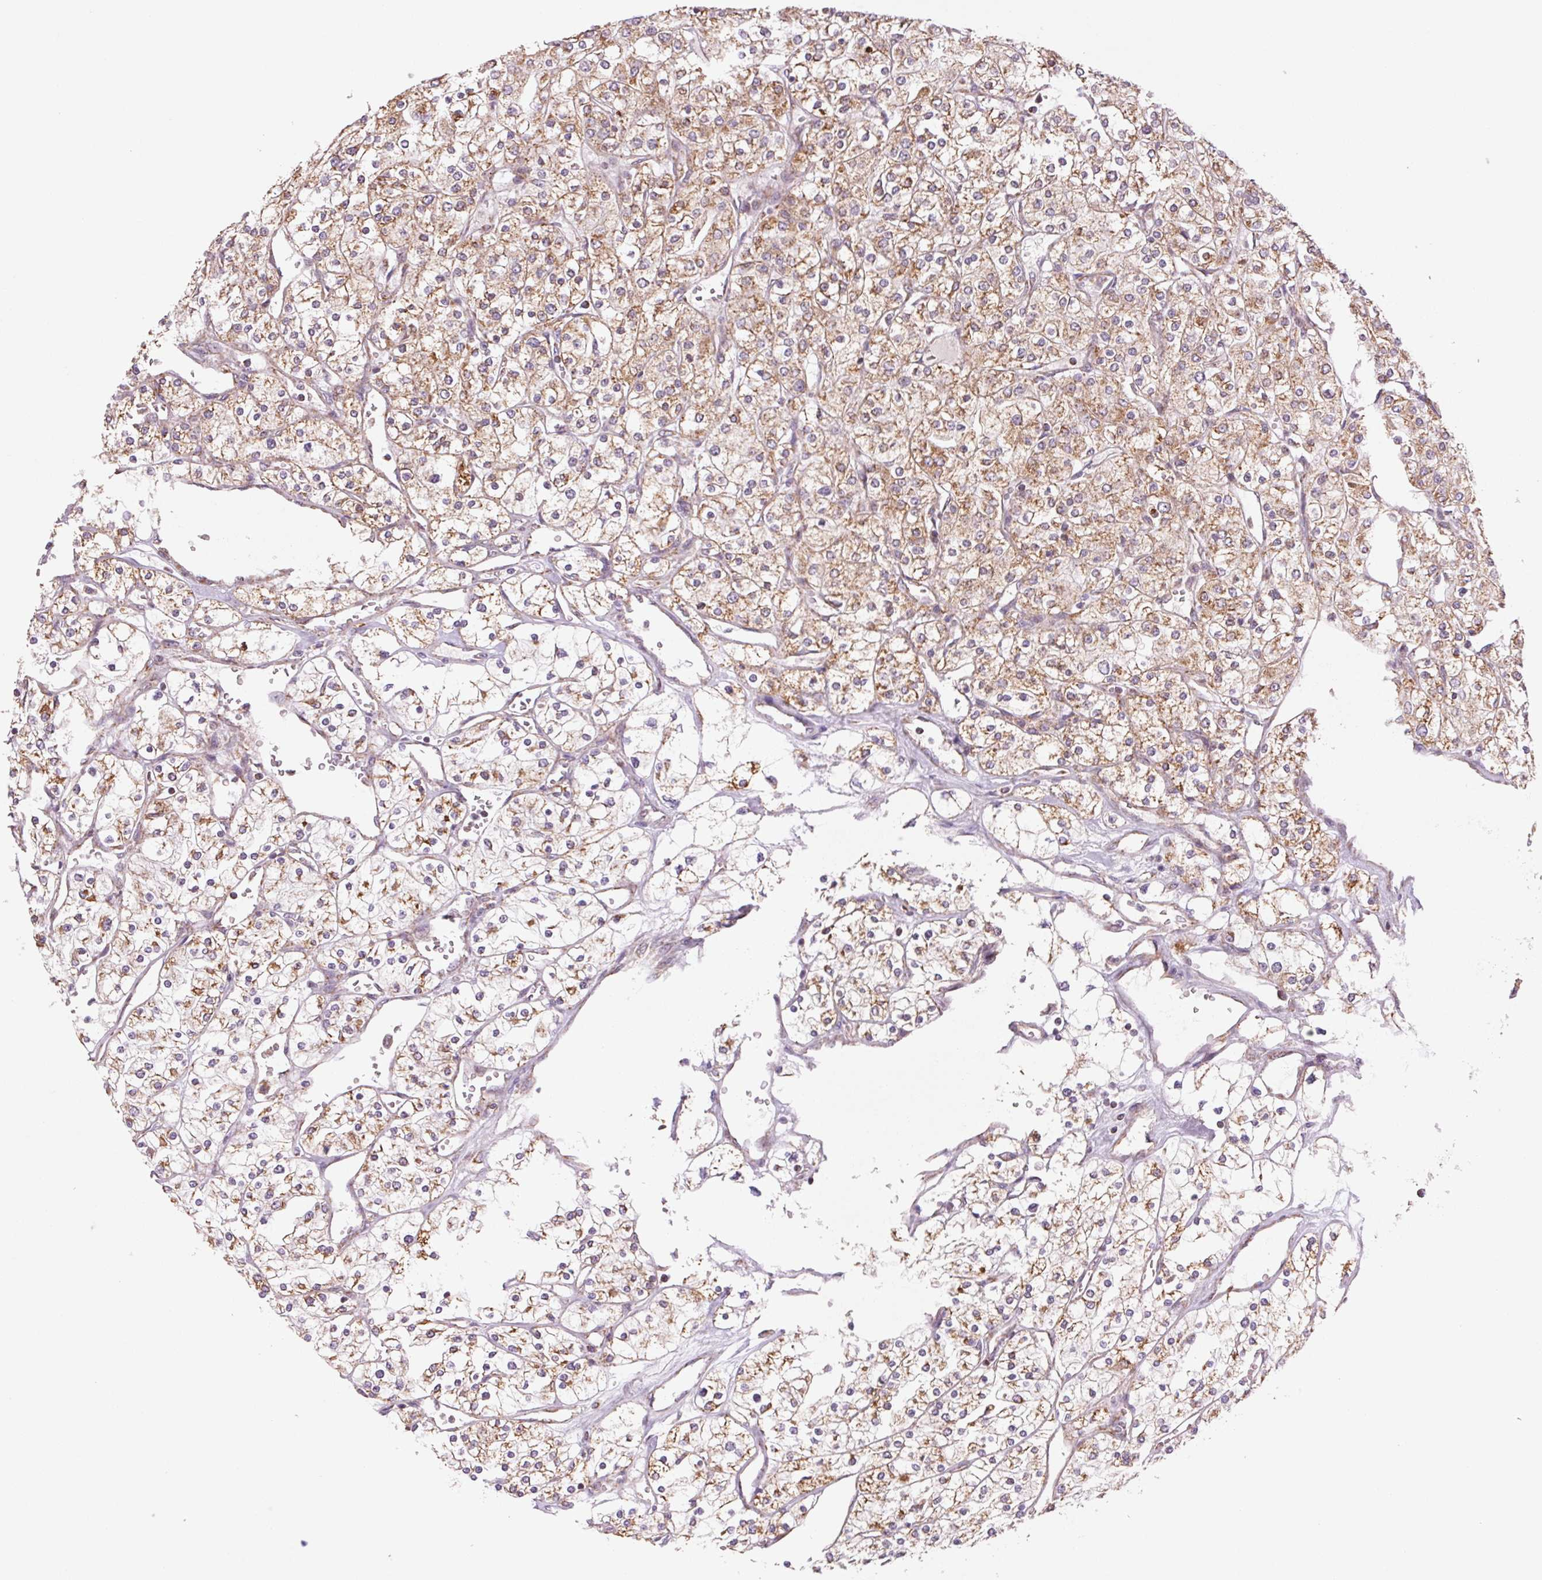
{"staining": {"intensity": "moderate", "quantity": ">75%", "location": "cytoplasmic/membranous"}, "tissue": "renal cancer", "cell_type": "Tumor cells", "image_type": "cancer", "snomed": [{"axis": "morphology", "description": "Adenocarcinoma, NOS"}, {"axis": "topography", "description": "Kidney"}], "caption": "About >75% of tumor cells in adenocarcinoma (renal) demonstrate moderate cytoplasmic/membranous protein positivity as visualized by brown immunohistochemical staining.", "gene": "MATCAP1", "patient": {"sex": "male", "age": 80}}